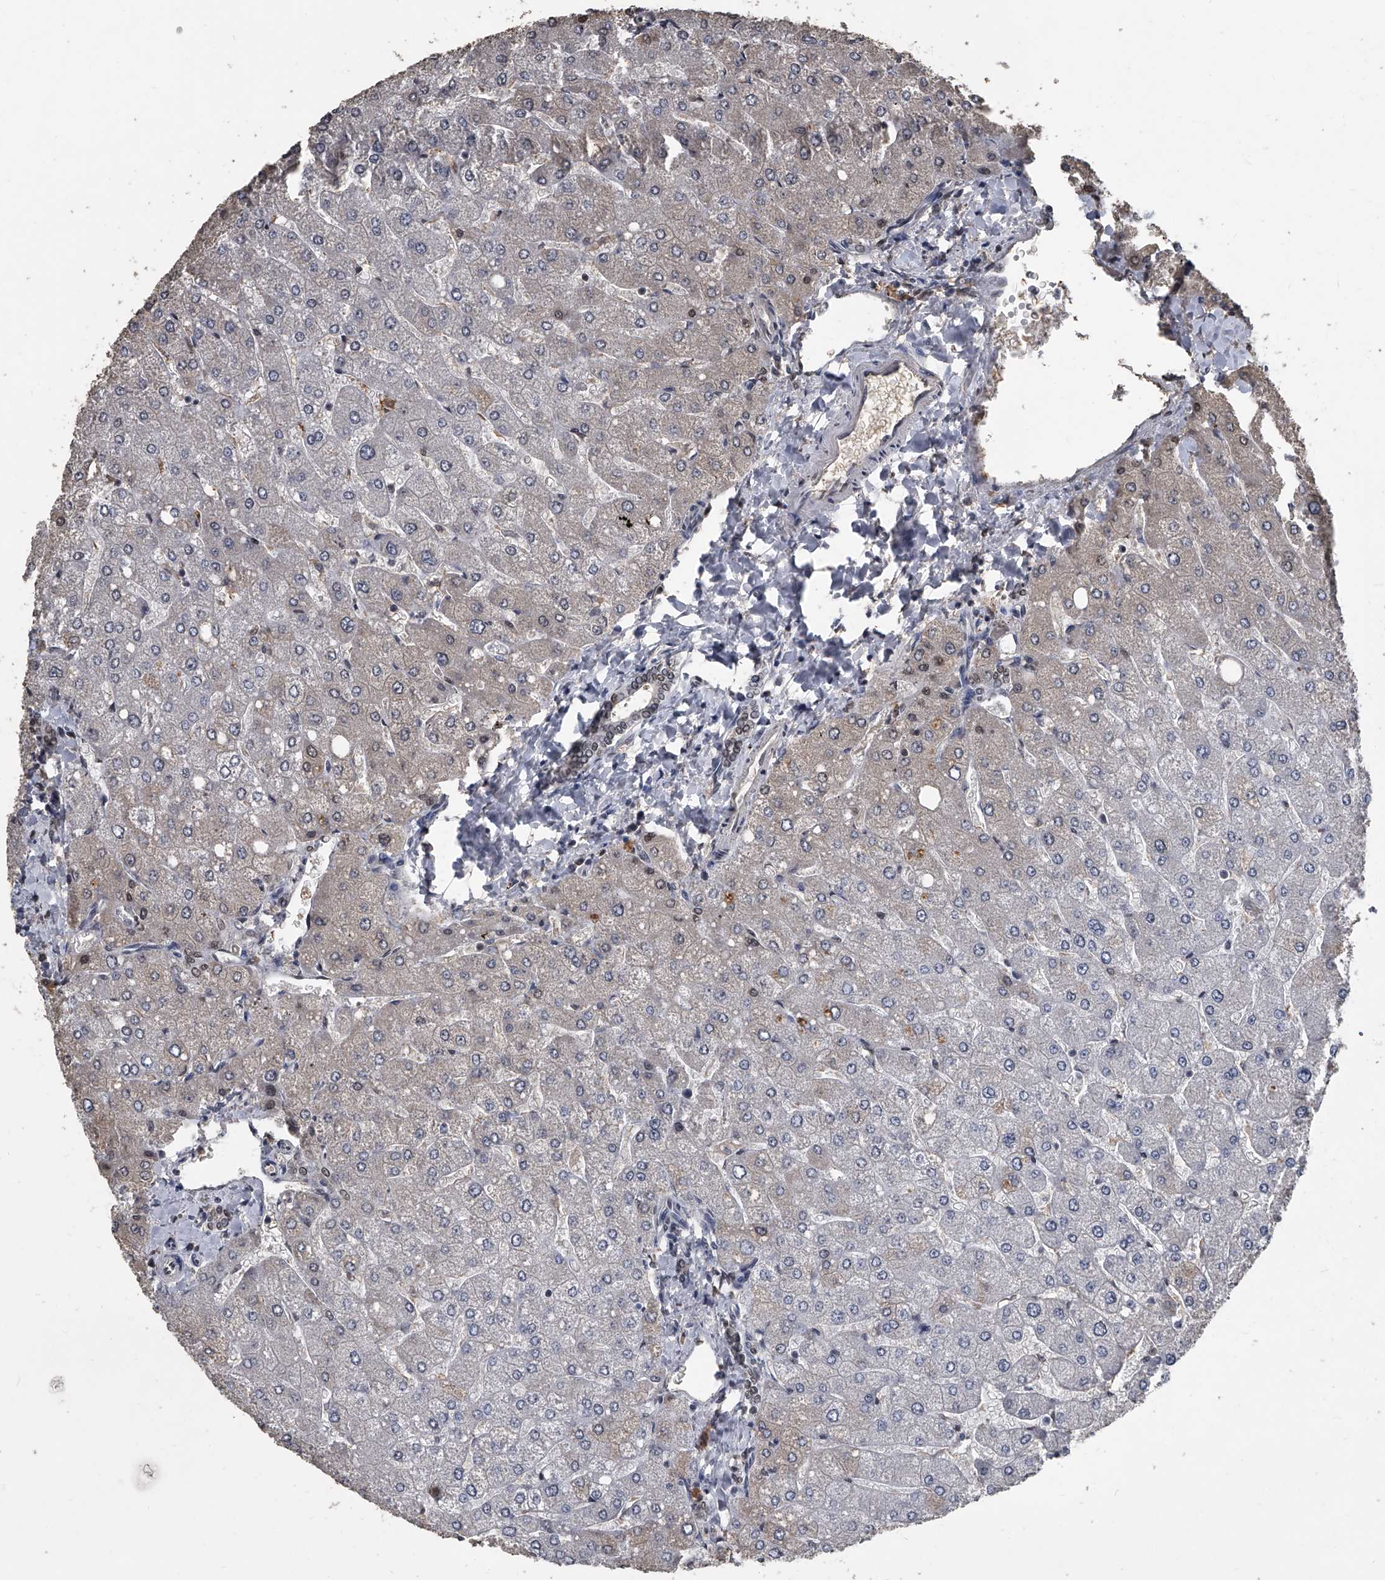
{"staining": {"intensity": "weak", "quantity": "25%-75%", "location": "nuclear"}, "tissue": "liver", "cell_type": "Cholangiocytes", "image_type": "normal", "snomed": [{"axis": "morphology", "description": "Normal tissue, NOS"}, {"axis": "topography", "description": "Liver"}], "caption": "Liver stained with DAB (3,3'-diaminobenzidine) immunohistochemistry (IHC) shows low levels of weak nuclear expression in about 25%-75% of cholangiocytes. (DAB IHC with brightfield microscopy, high magnification).", "gene": "MATR3", "patient": {"sex": "male", "age": 55}}